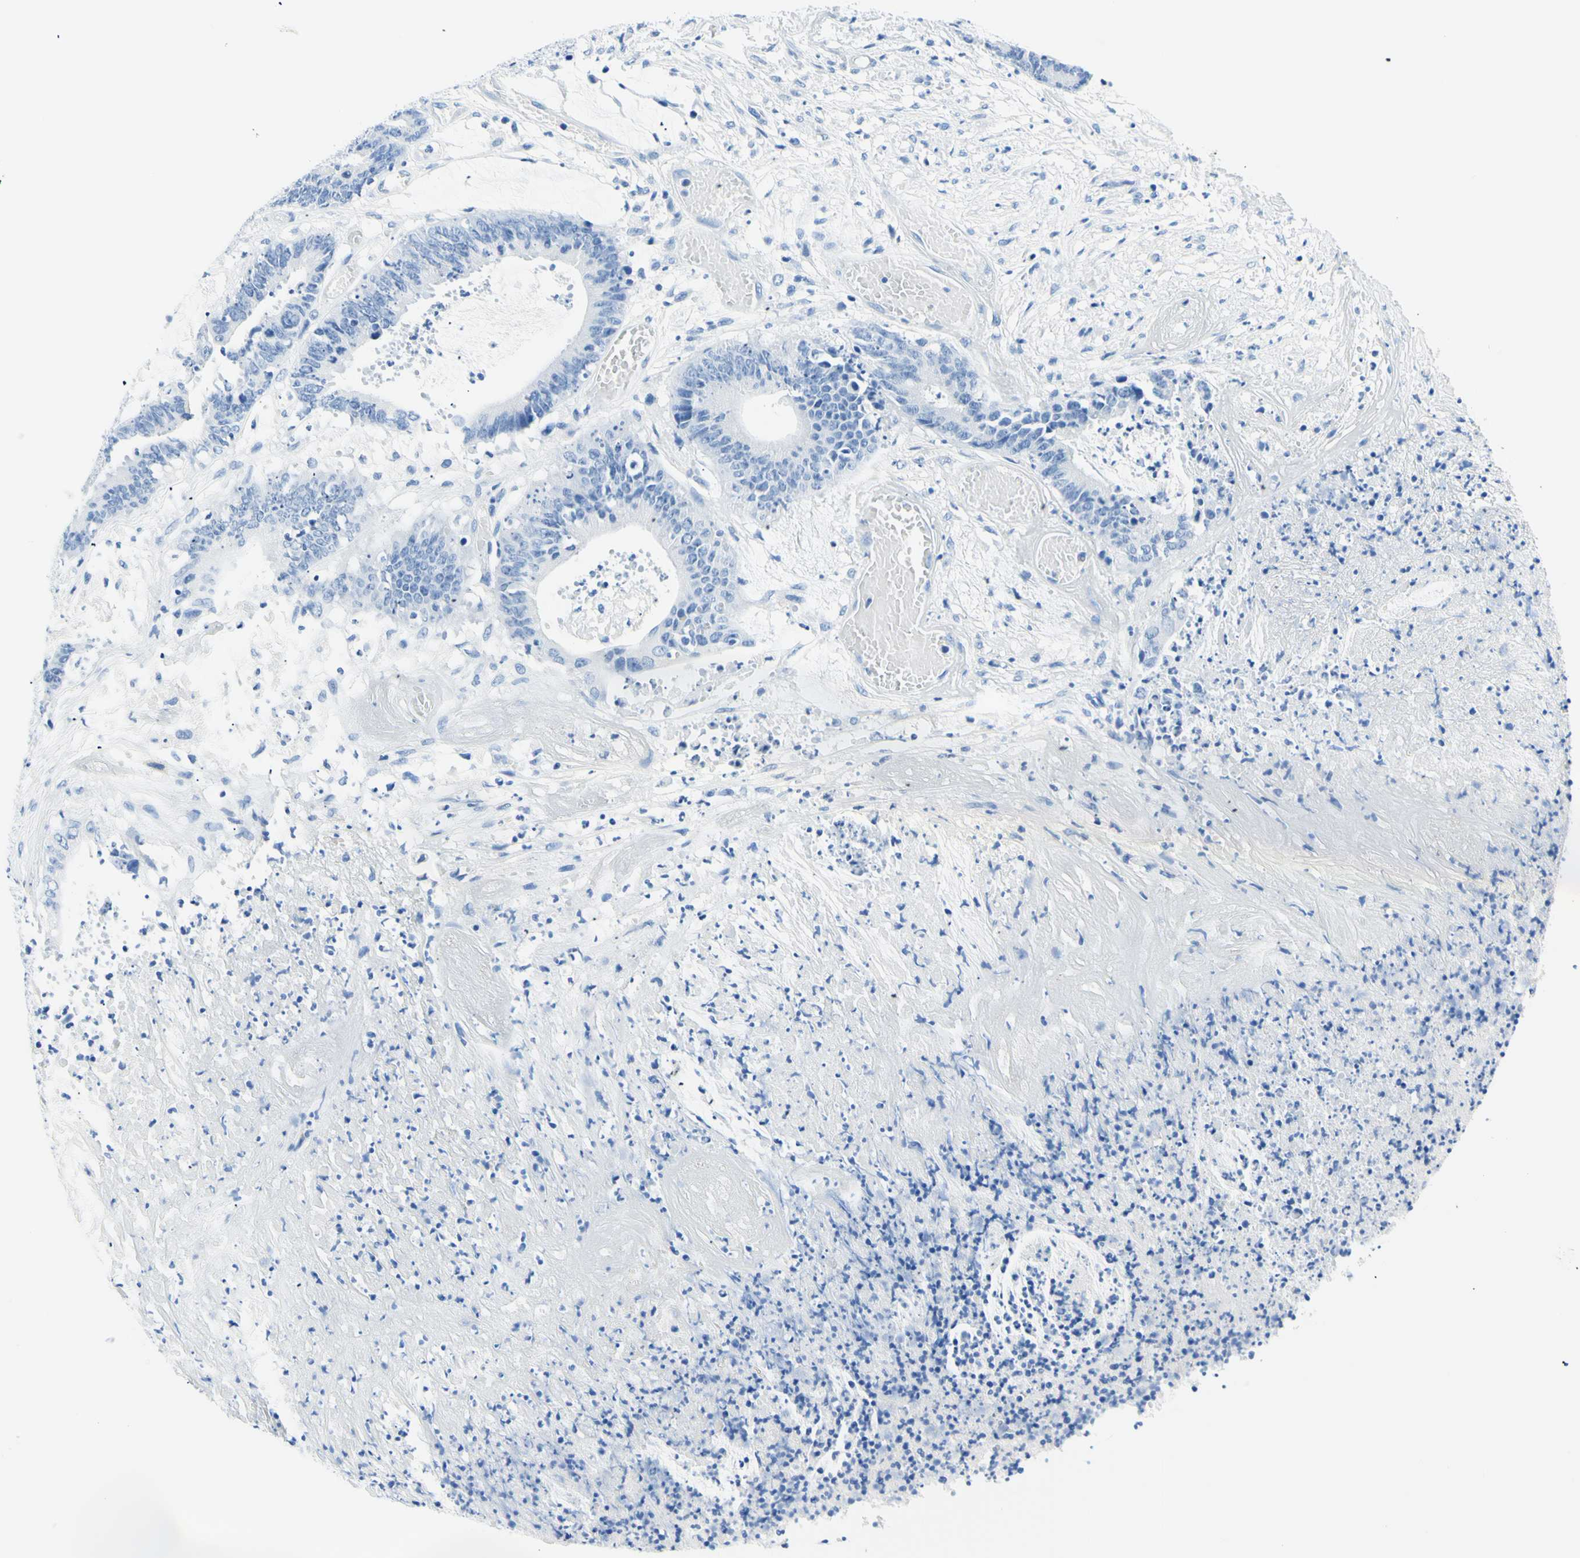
{"staining": {"intensity": "negative", "quantity": "none", "location": "none"}, "tissue": "colorectal cancer", "cell_type": "Tumor cells", "image_type": "cancer", "snomed": [{"axis": "morphology", "description": "Adenocarcinoma, NOS"}, {"axis": "topography", "description": "Rectum"}], "caption": "Immunohistochemistry of human colorectal cancer reveals no positivity in tumor cells.", "gene": "MYH2", "patient": {"sex": "female", "age": 66}}